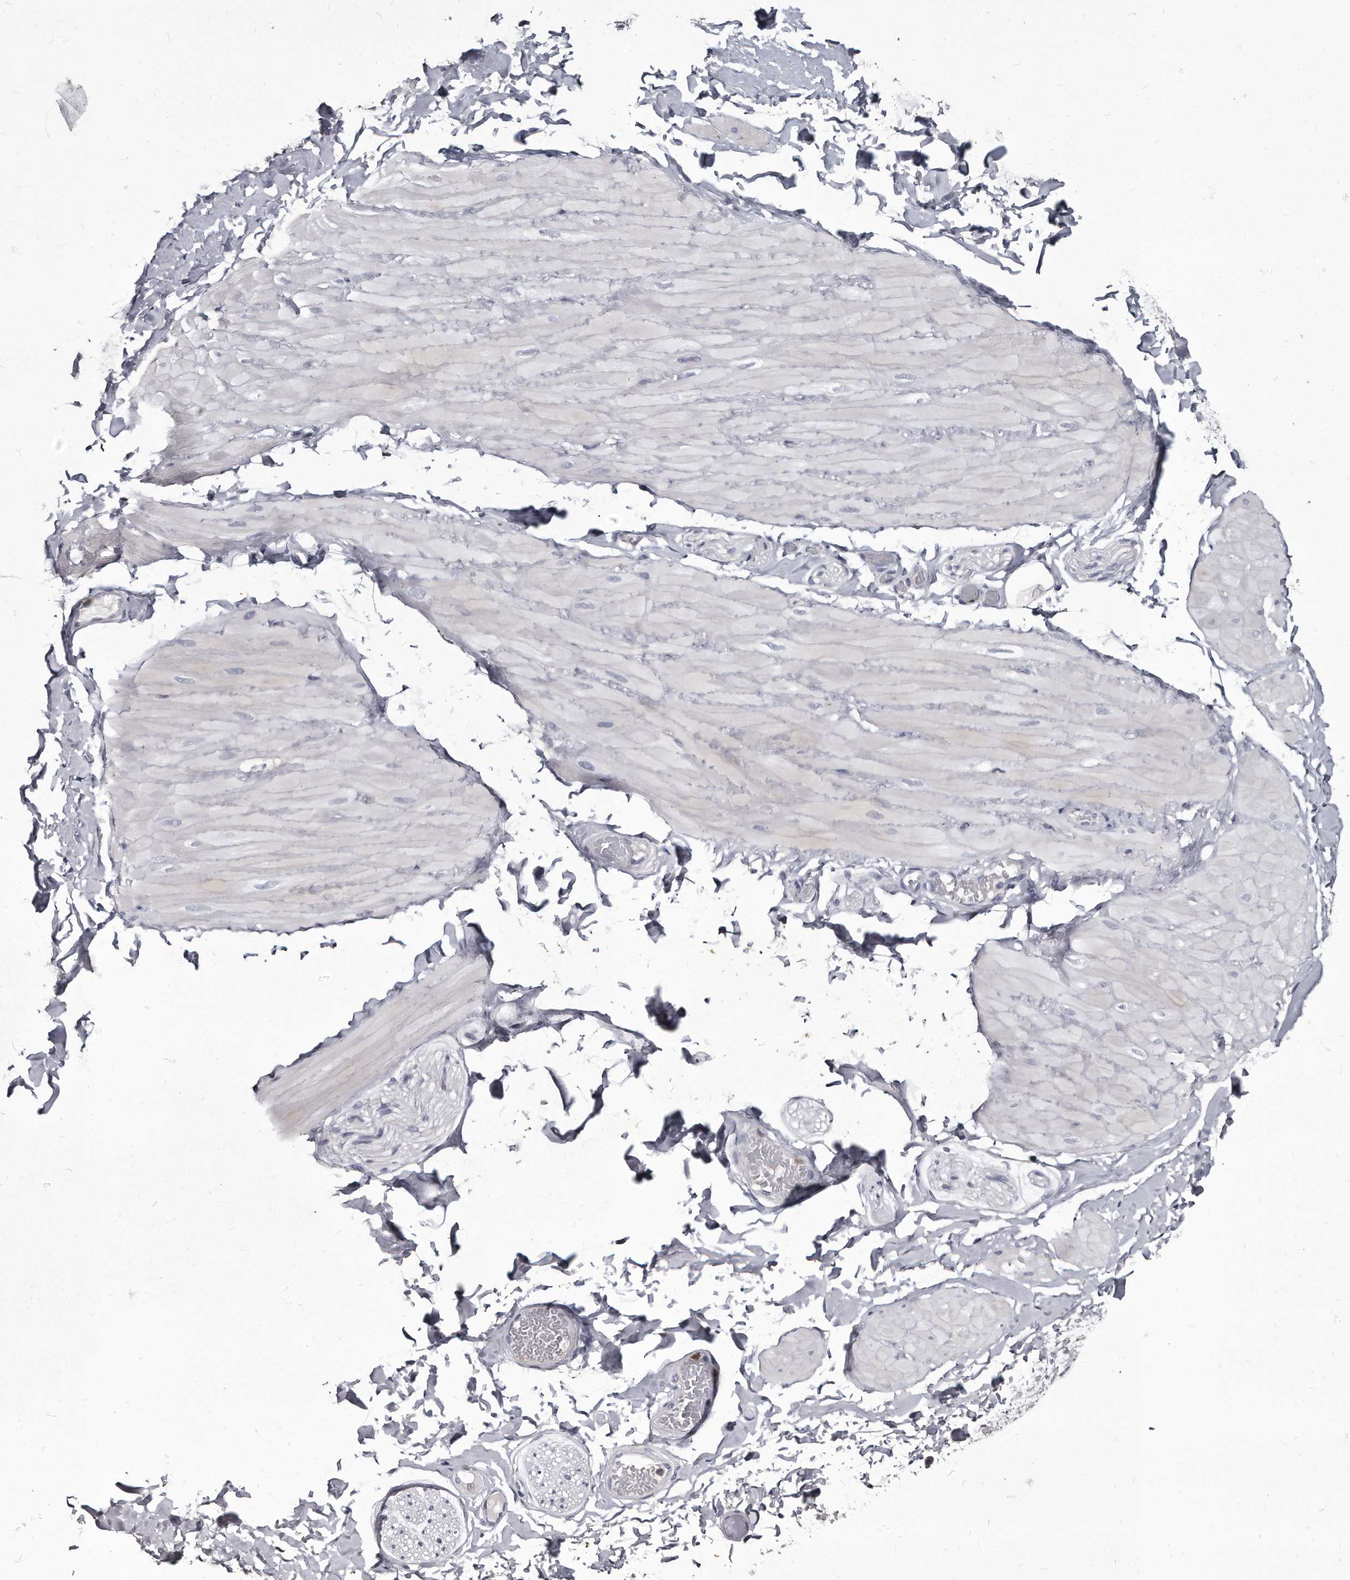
{"staining": {"intensity": "negative", "quantity": "none", "location": "none"}, "tissue": "adipose tissue", "cell_type": "Adipocytes", "image_type": "normal", "snomed": [{"axis": "morphology", "description": "Normal tissue, NOS"}, {"axis": "topography", "description": "Adipose tissue"}, {"axis": "topography", "description": "Vascular tissue"}, {"axis": "topography", "description": "Peripheral nerve tissue"}], "caption": "Immunohistochemical staining of unremarkable adipose tissue demonstrates no significant staining in adipocytes.", "gene": "GAPVD1", "patient": {"sex": "male", "age": 25}}